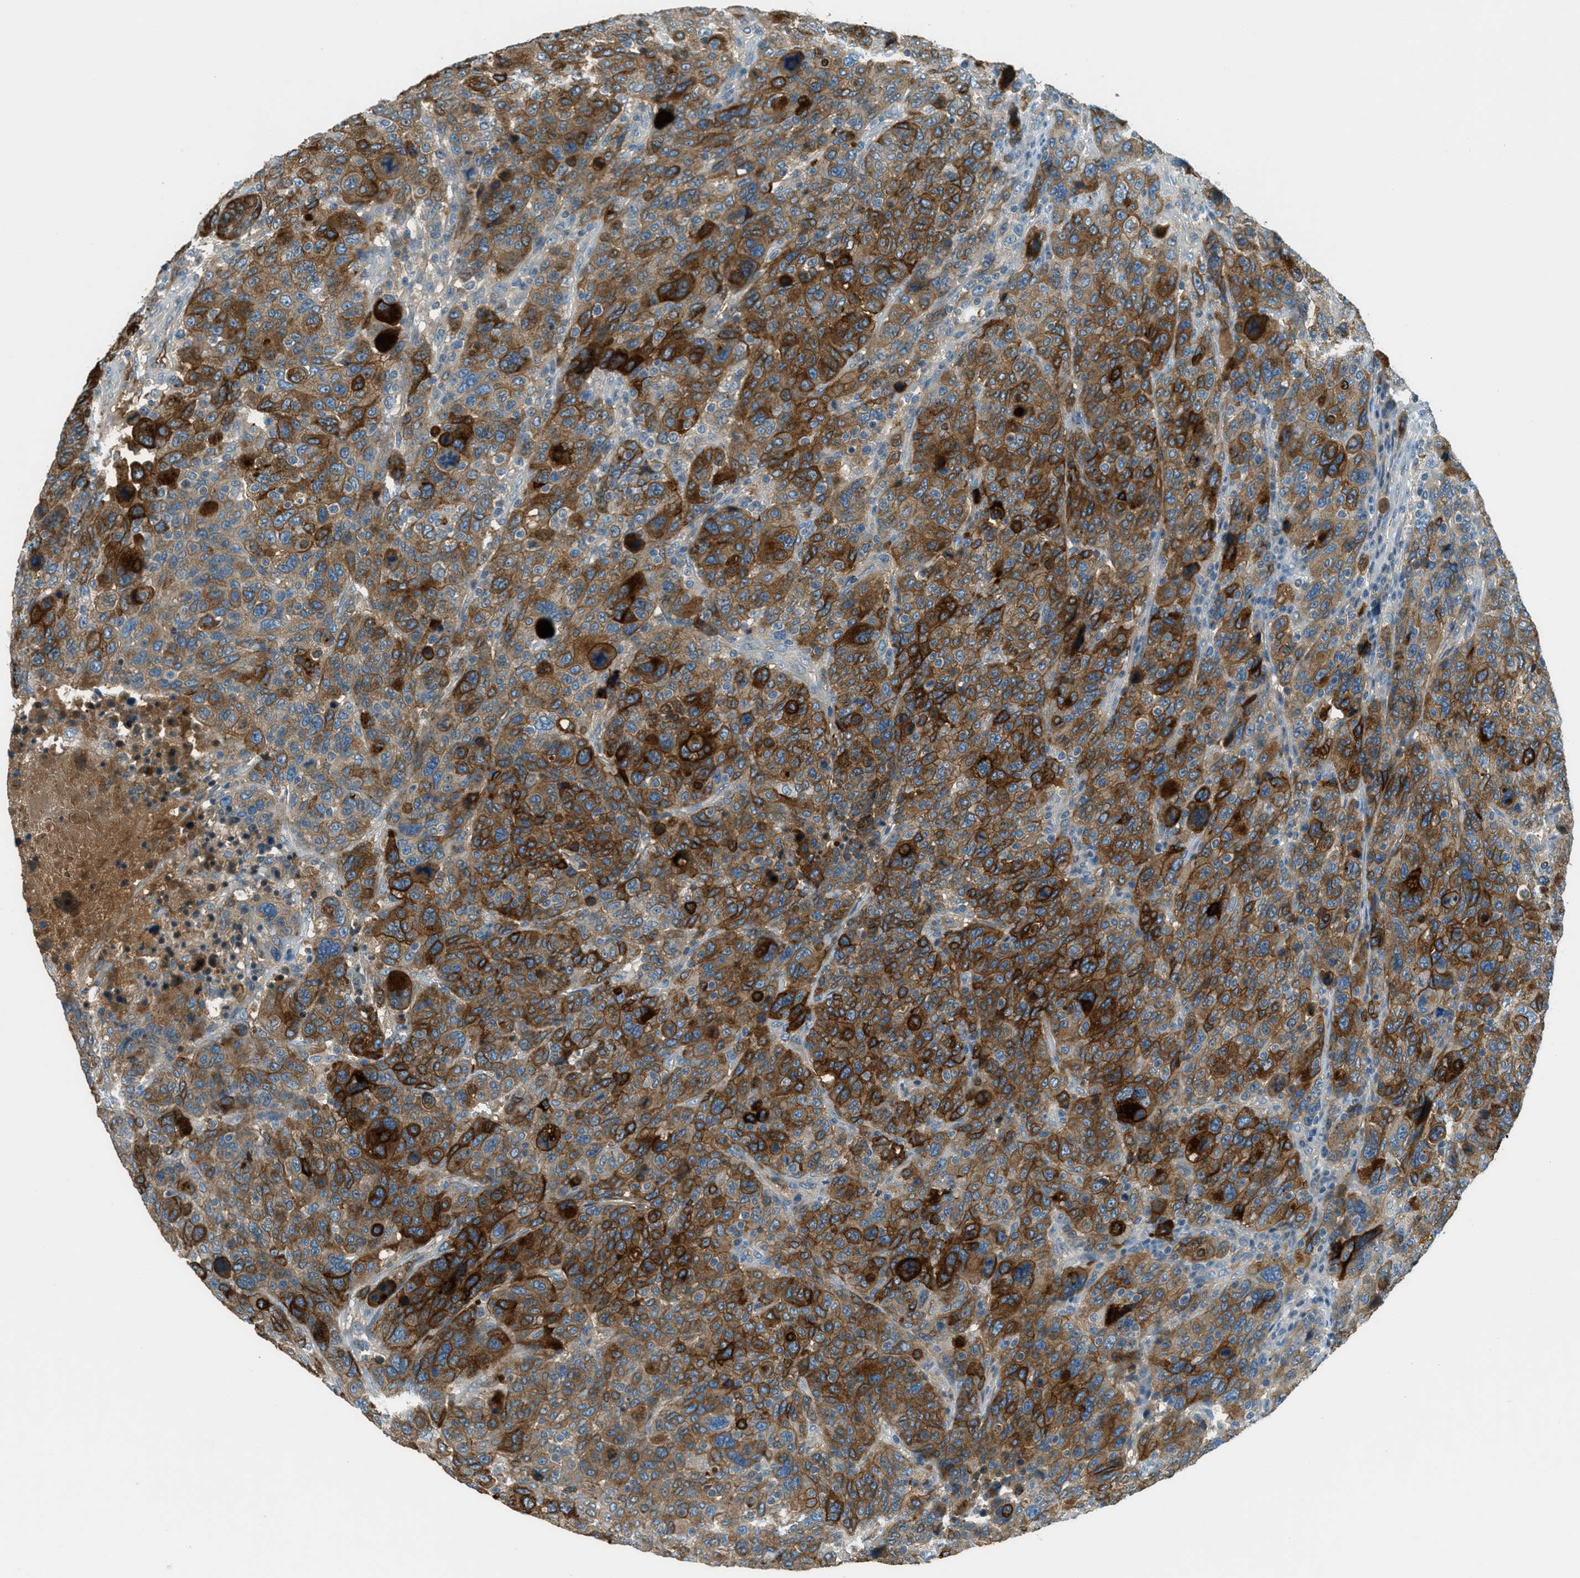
{"staining": {"intensity": "strong", "quantity": ">75%", "location": "cytoplasmic/membranous"}, "tissue": "breast cancer", "cell_type": "Tumor cells", "image_type": "cancer", "snomed": [{"axis": "morphology", "description": "Duct carcinoma"}, {"axis": "topography", "description": "Breast"}], "caption": "Protein expression analysis of breast invasive ductal carcinoma reveals strong cytoplasmic/membranous staining in approximately >75% of tumor cells. (IHC, brightfield microscopy, high magnification).", "gene": "MSLN", "patient": {"sex": "female", "age": 37}}